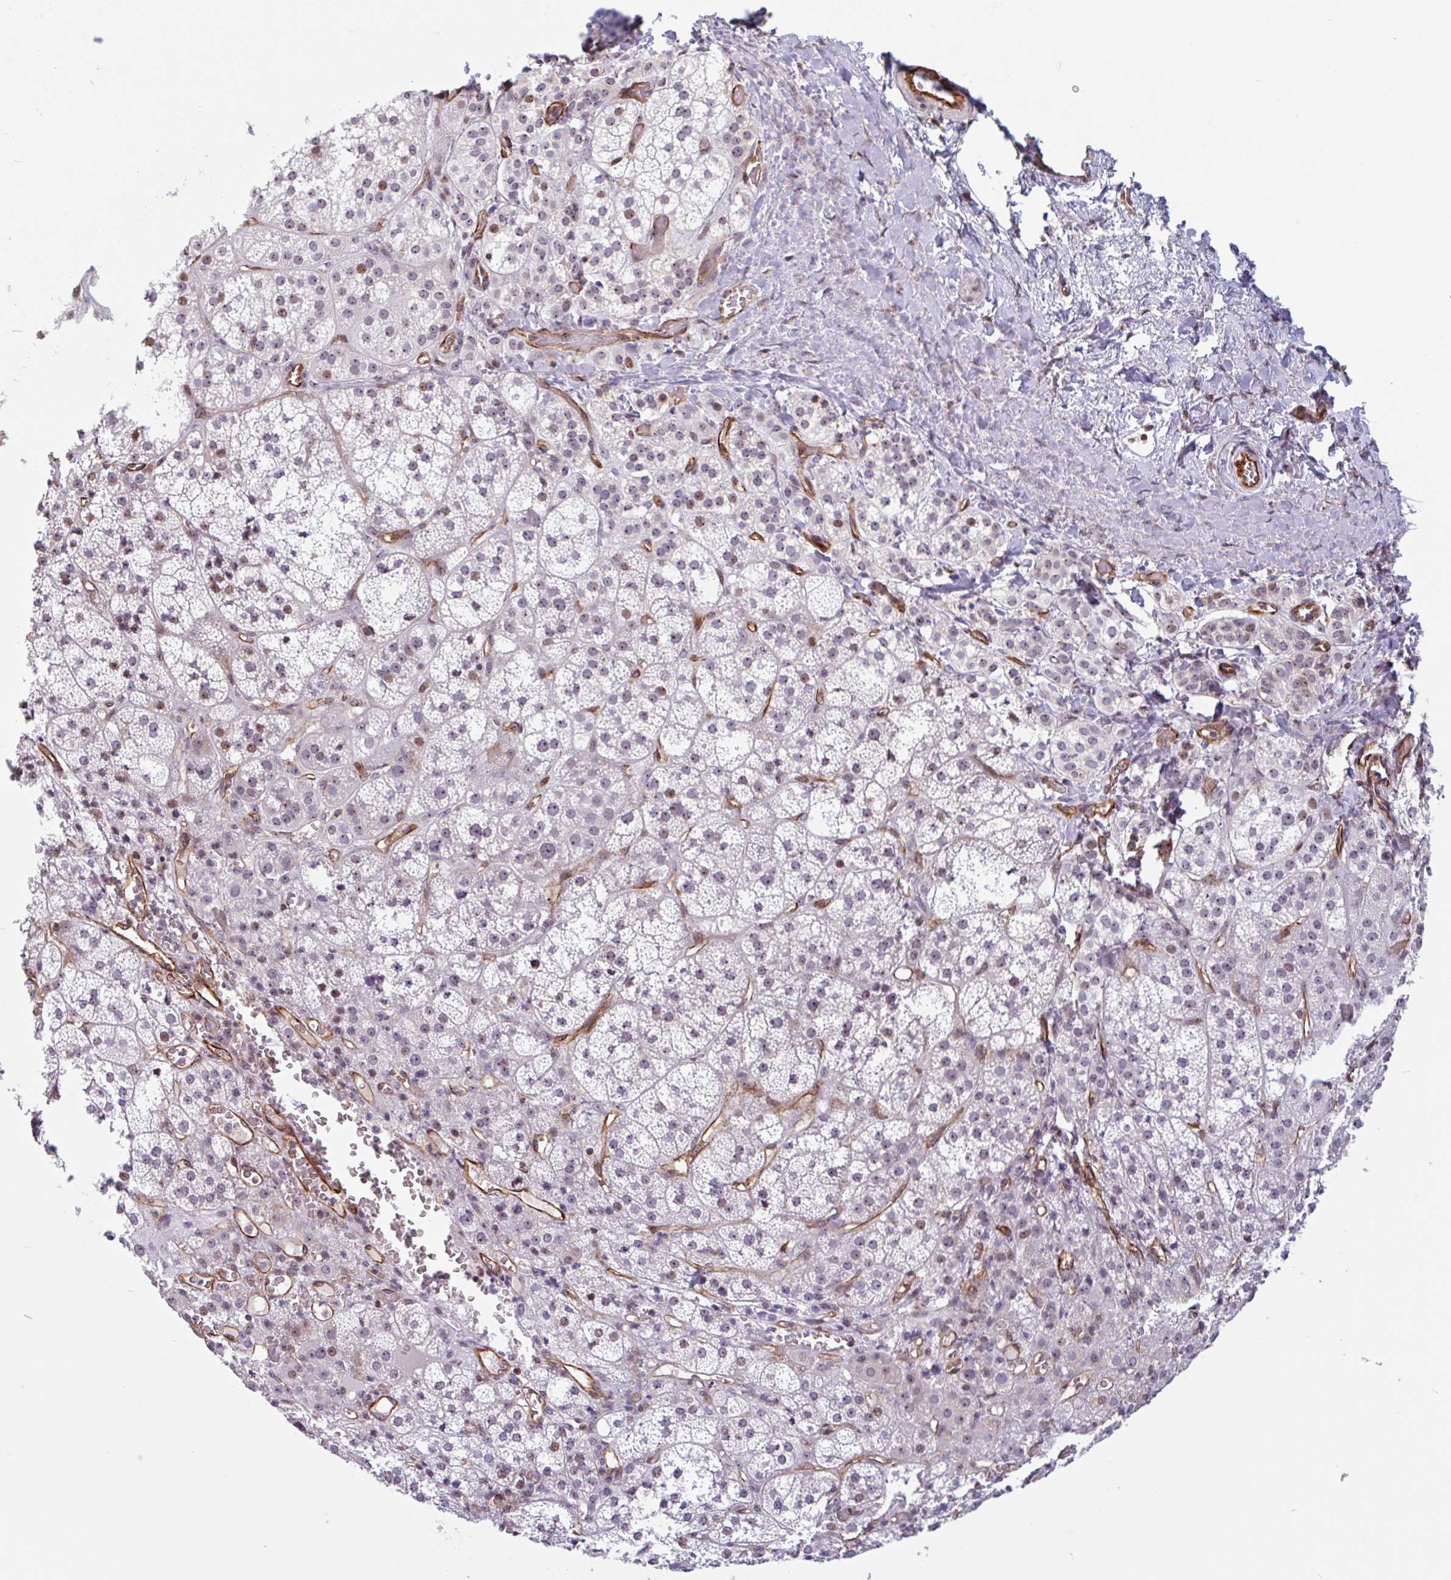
{"staining": {"intensity": "moderate", "quantity": "<25%", "location": "nuclear"}, "tissue": "adrenal gland", "cell_type": "Glandular cells", "image_type": "normal", "snomed": [{"axis": "morphology", "description": "Normal tissue, NOS"}, {"axis": "topography", "description": "Adrenal gland"}], "caption": "An IHC image of unremarkable tissue is shown. Protein staining in brown shows moderate nuclear positivity in adrenal gland within glandular cells. Using DAB (brown) and hematoxylin (blue) stains, captured at high magnification using brightfield microscopy.", "gene": "ZNF689", "patient": {"sex": "female", "age": 60}}